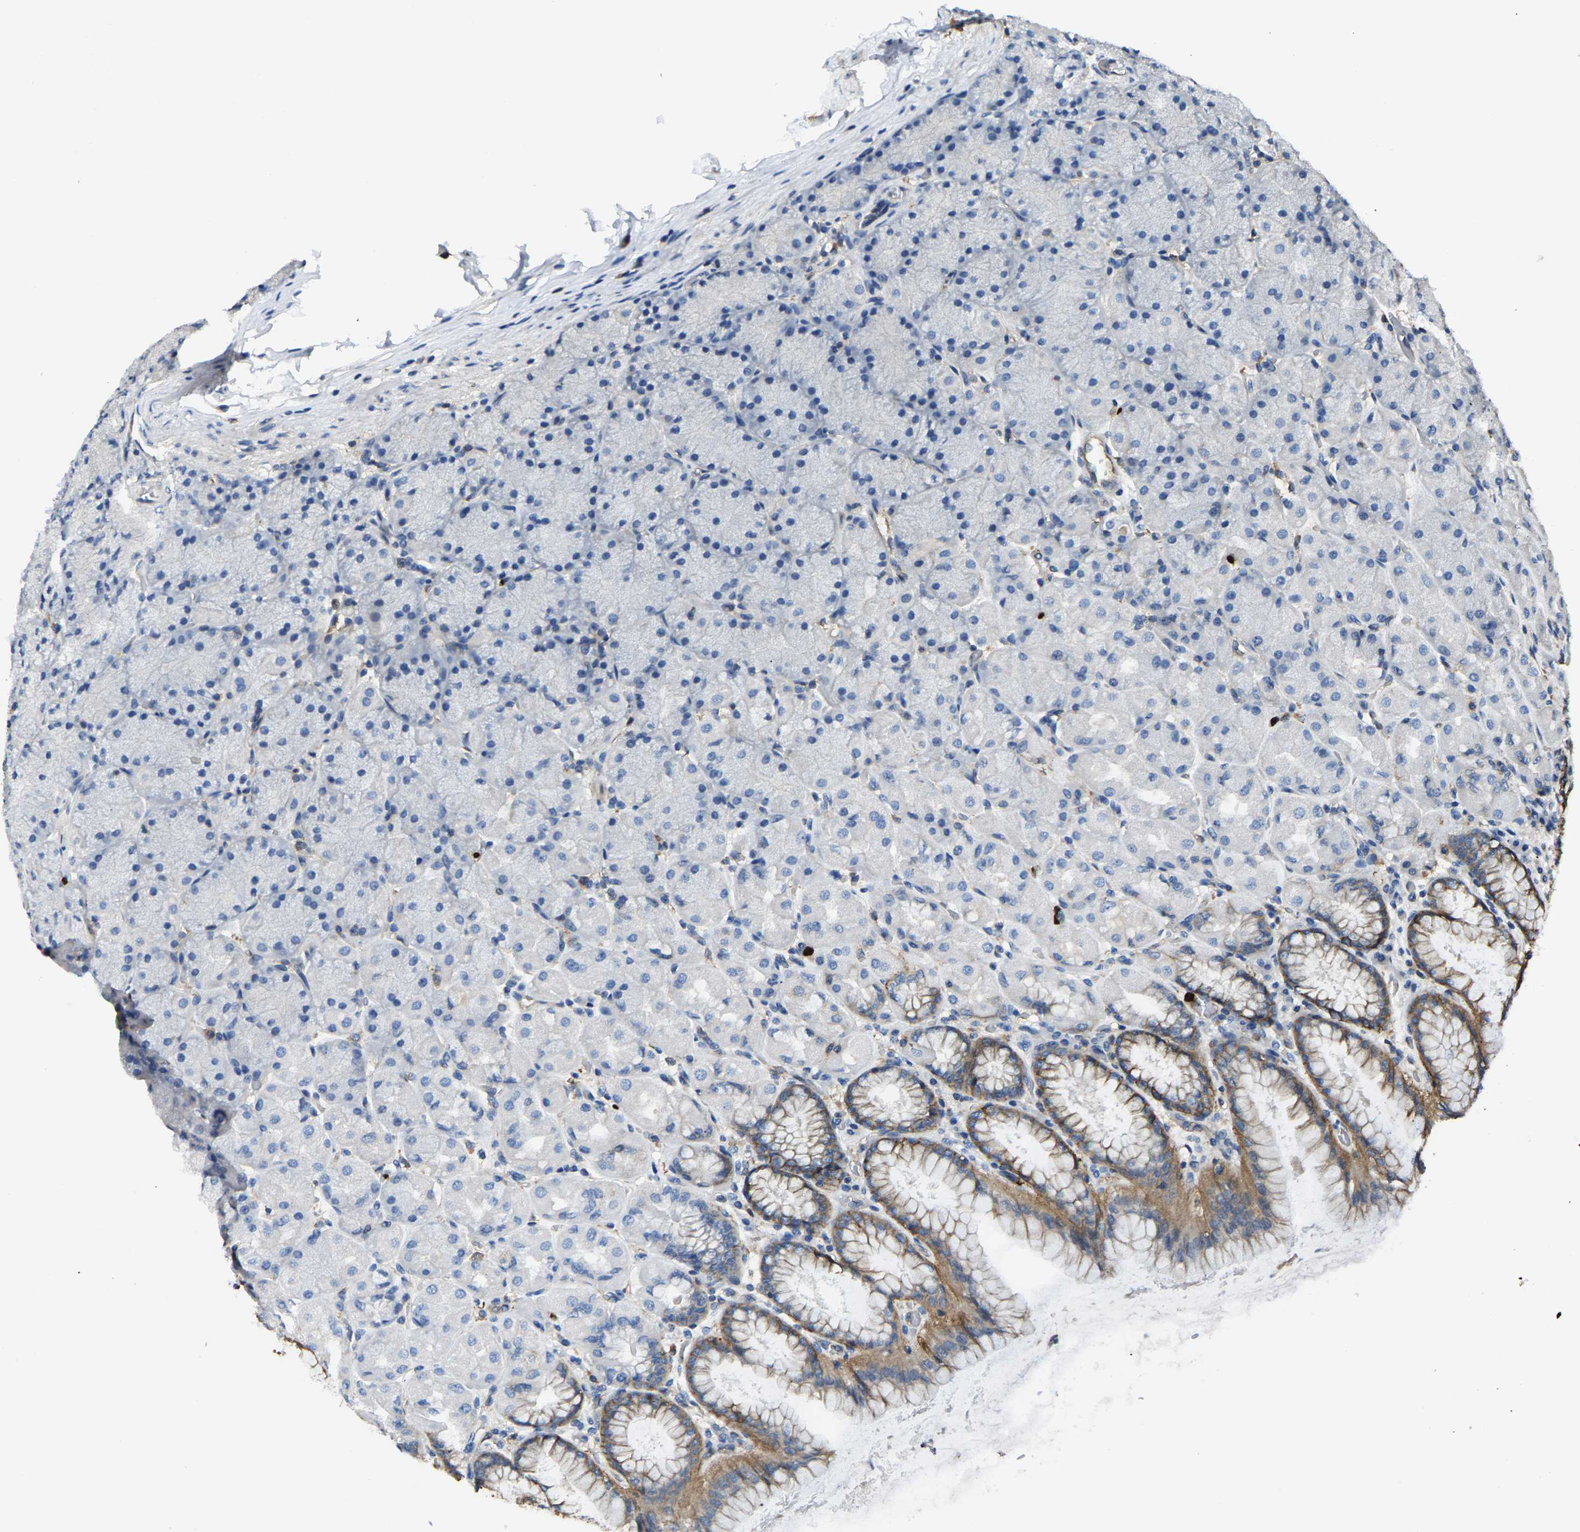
{"staining": {"intensity": "moderate", "quantity": "25%-75%", "location": "cytoplasmic/membranous"}, "tissue": "stomach", "cell_type": "Glandular cells", "image_type": "normal", "snomed": [{"axis": "morphology", "description": "Normal tissue, NOS"}, {"axis": "topography", "description": "Stomach, upper"}], "caption": "Protein expression analysis of unremarkable human stomach reveals moderate cytoplasmic/membranous staining in about 25%-75% of glandular cells. The protein is stained brown, and the nuclei are stained in blue (DAB IHC with brightfield microscopy, high magnification).", "gene": "TRAF6", "patient": {"sex": "female", "age": 56}}